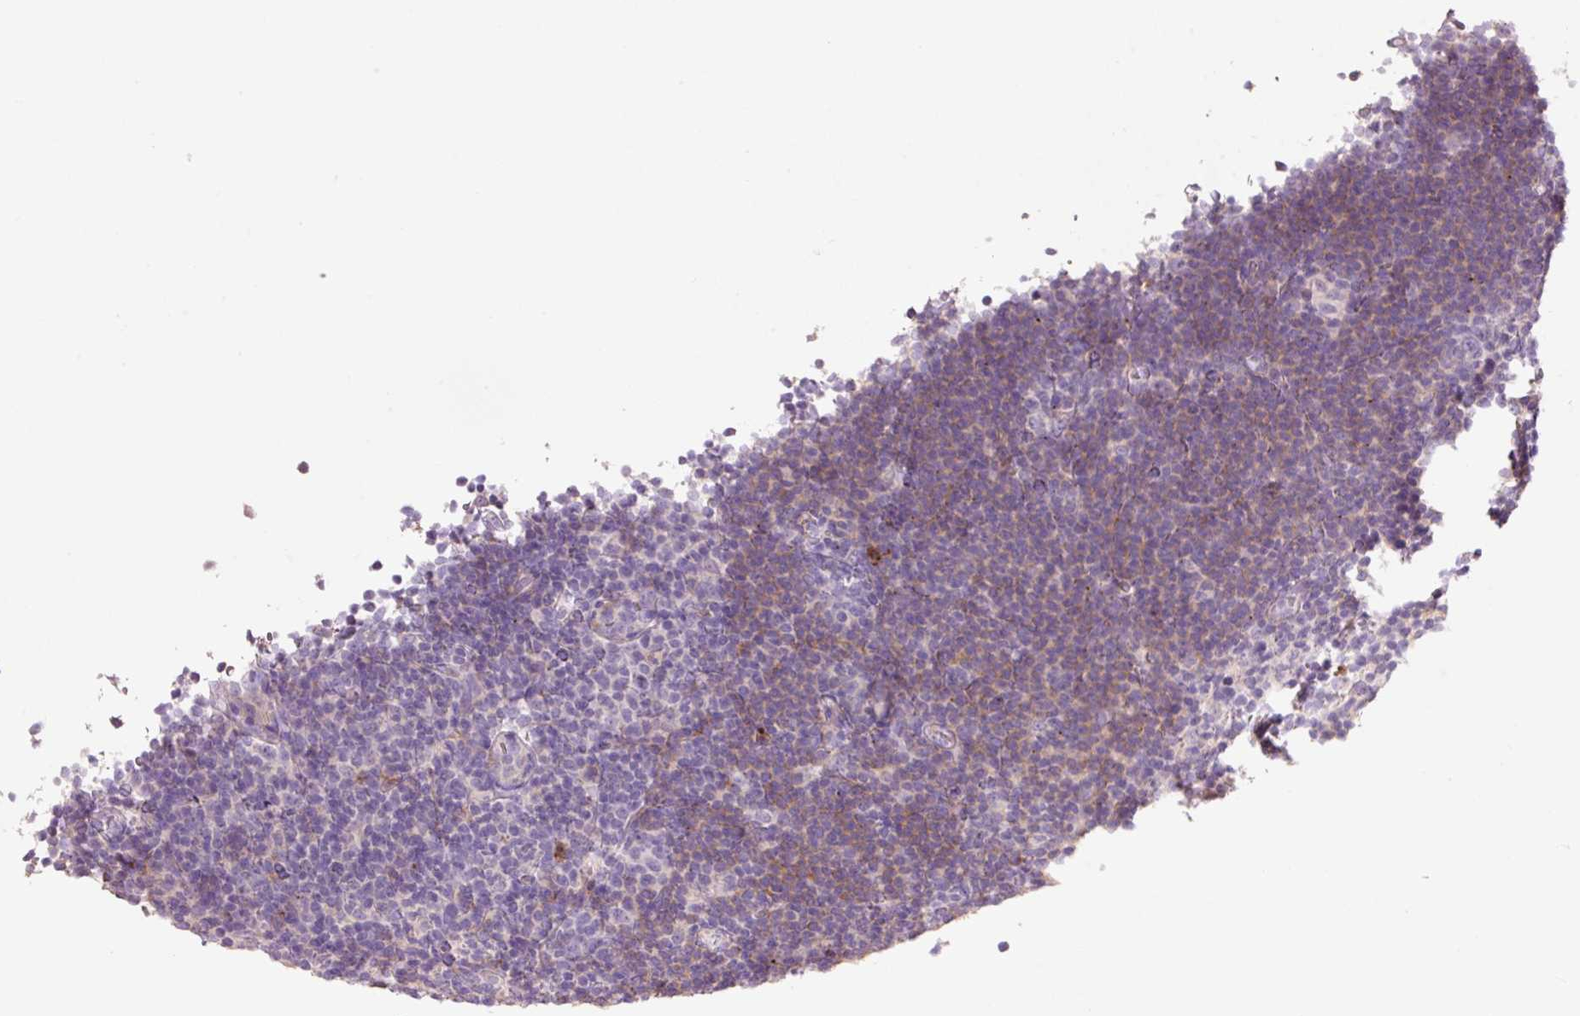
{"staining": {"intensity": "negative", "quantity": "none", "location": "none"}, "tissue": "lymphoma", "cell_type": "Tumor cells", "image_type": "cancer", "snomed": [{"axis": "morphology", "description": "Hodgkin's disease, NOS"}, {"axis": "topography", "description": "Lymph node"}], "caption": "Tumor cells show no significant protein staining in Hodgkin's disease.", "gene": "HAX1", "patient": {"sex": "female", "age": 57}}